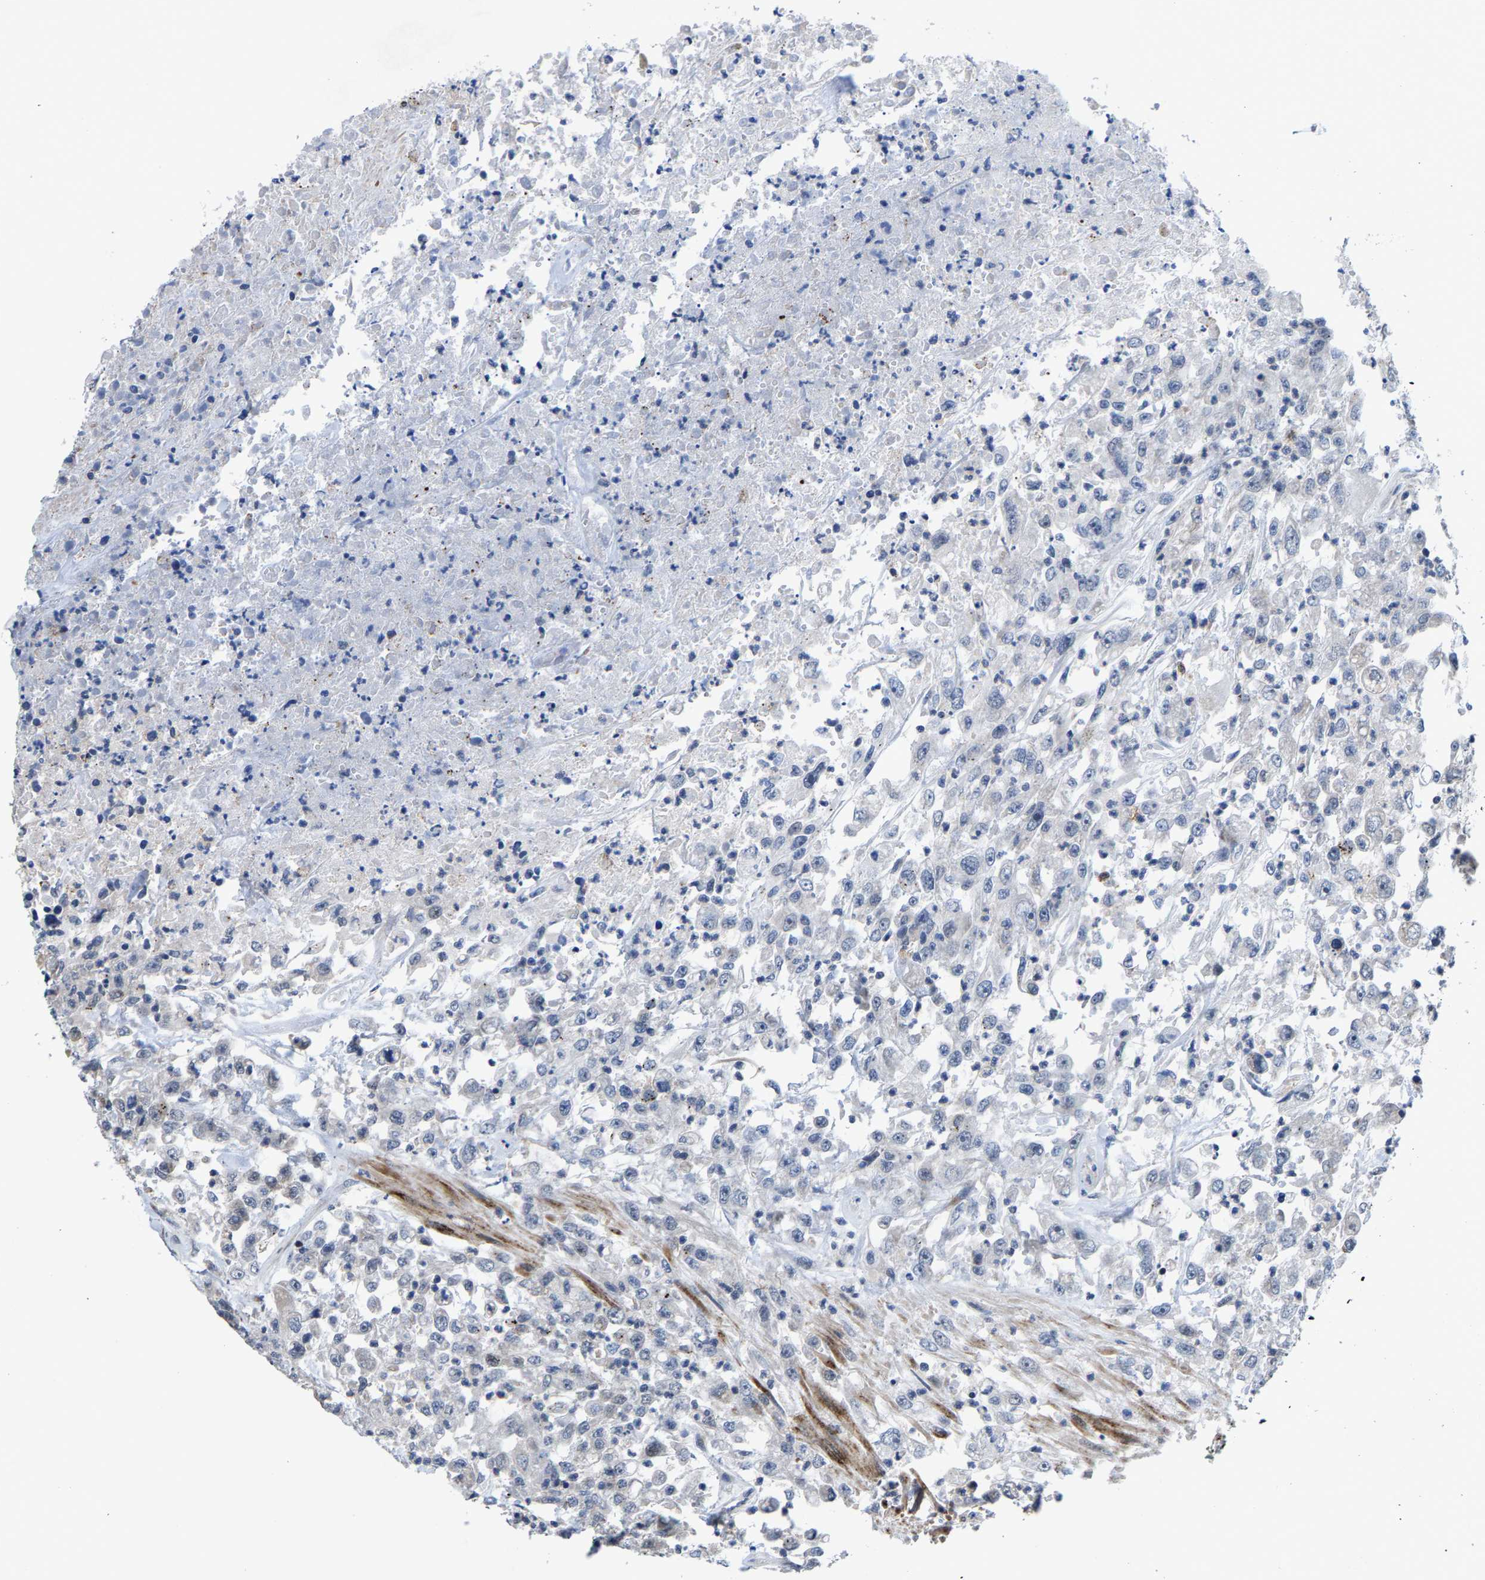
{"staining": {"intensity": "negative", "quantity": "none", "location": "none"}, "tissue": "urothelial cancer", "cell_type": "Tumor cells", "image_type": "cancer", "snomed": [{"axis": "morphology", "description": "Urothelial carcinoma, High grade"}, {"axis": "topography", "description": "Urinary bladder"}], "caption": "Immunohistochemical staining of human high-grade urothelial carcinoma shows no significant staining in tumor cells. Brightfield microscopy of immunohistochemistry stained with DAB (3,3'-diaminobenzidine) (brown) and hematoxylin (blue), captured at high magnification.", "gene": "TDRKH", "patient": {"sex": "male", "age": 46}}